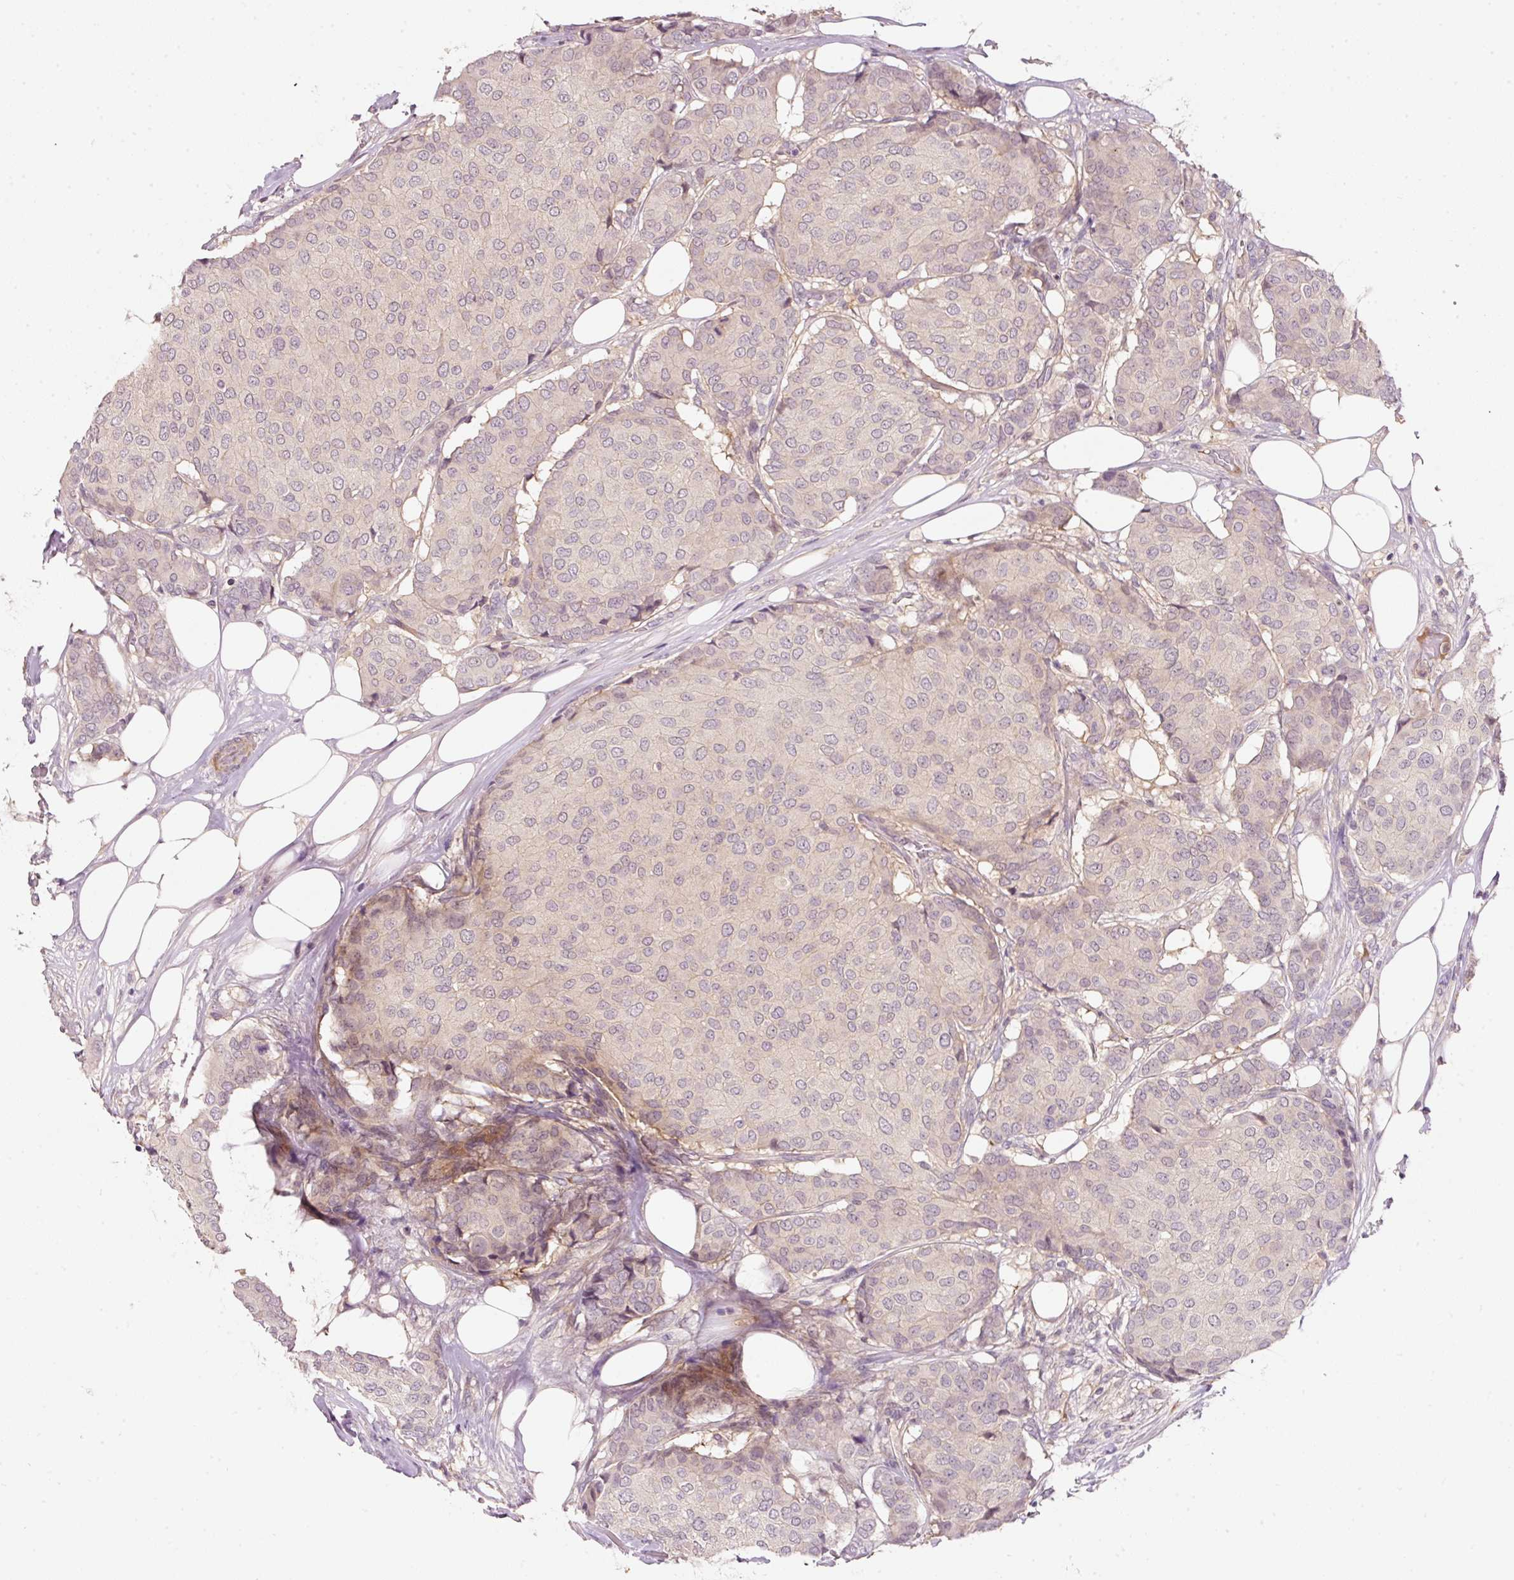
{"staining": {"intensity": "negative", "quantity": "none", "location": "none"}, "tissue": "breast cancer", "cell_type": "Tumor cells", "image_type": "cancer", "snomed": [{"axis": "morphology", "description": "Duct carcinoma"}, {"axis": "topography", "description": "Breast"}], "caption": "High power microscopy histopathology image of an immunohistochemistry (IHC) image of breast intraductal carcinoma, revealing no significant expression in tumor cells.", "gene": "TIRAP", "patient": {"sex": "female", "age": 75}}